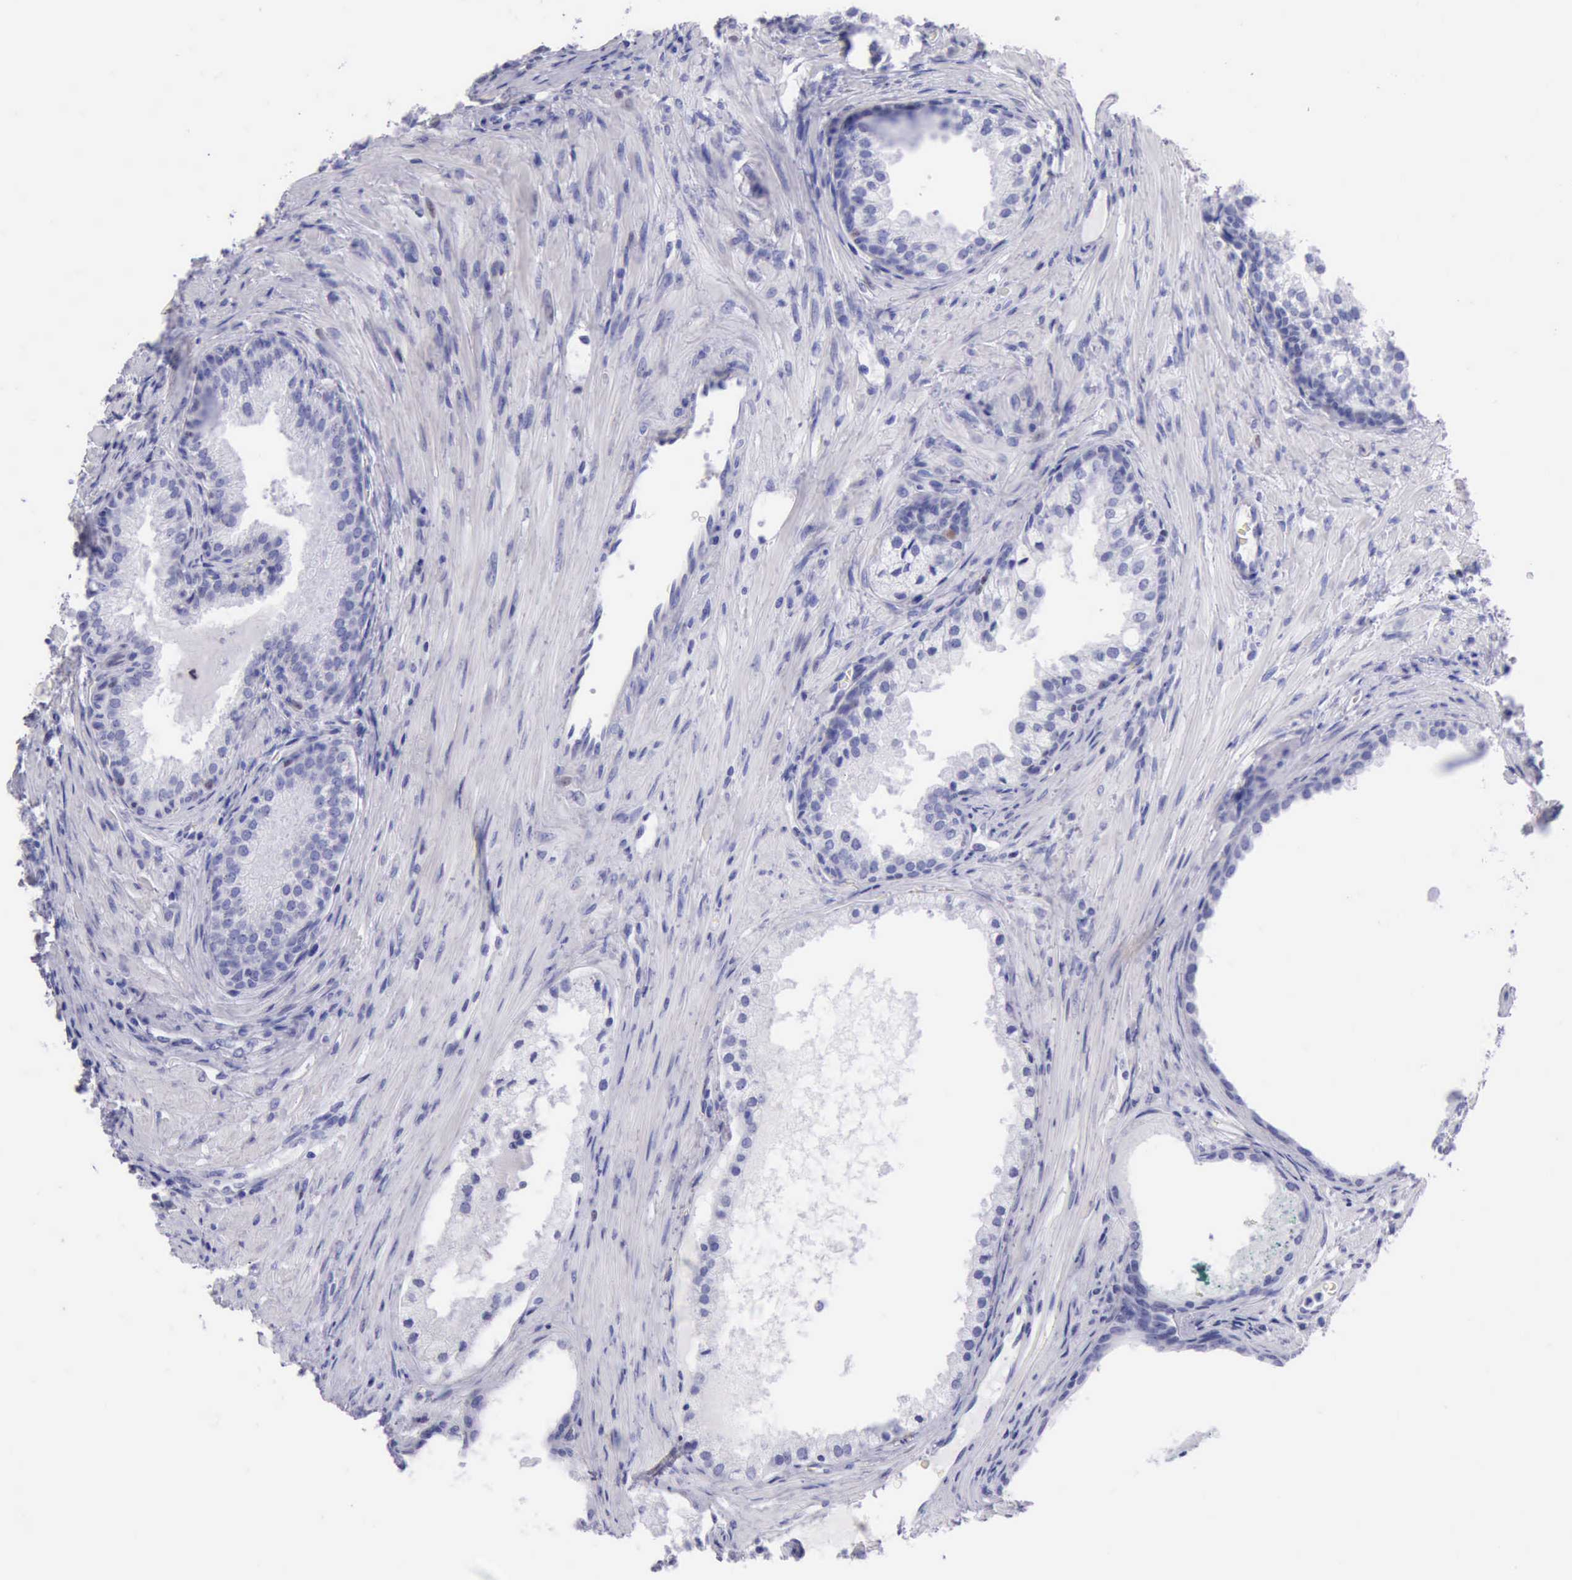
{"staining": {"intensity": "moderate", "quantity": "<25%", "location": "nuclear"}, "tissue": "prostate cancer", "cell_type": "Tumor cells", "image_type": "cancer", "snomed": [{"axis": "morphology", "description": "Adenocarcinoma, Medium grade"}, {"axis": "topography", "description": "Prostate"}], "caption": "Protein staining reveals moderate nuclear staining in approximately <25% of tumor cells in prostate adenocarcinoma (medium-grade).", "gene": "MCM2", "patient": {"sex": "male", "age": 70}}